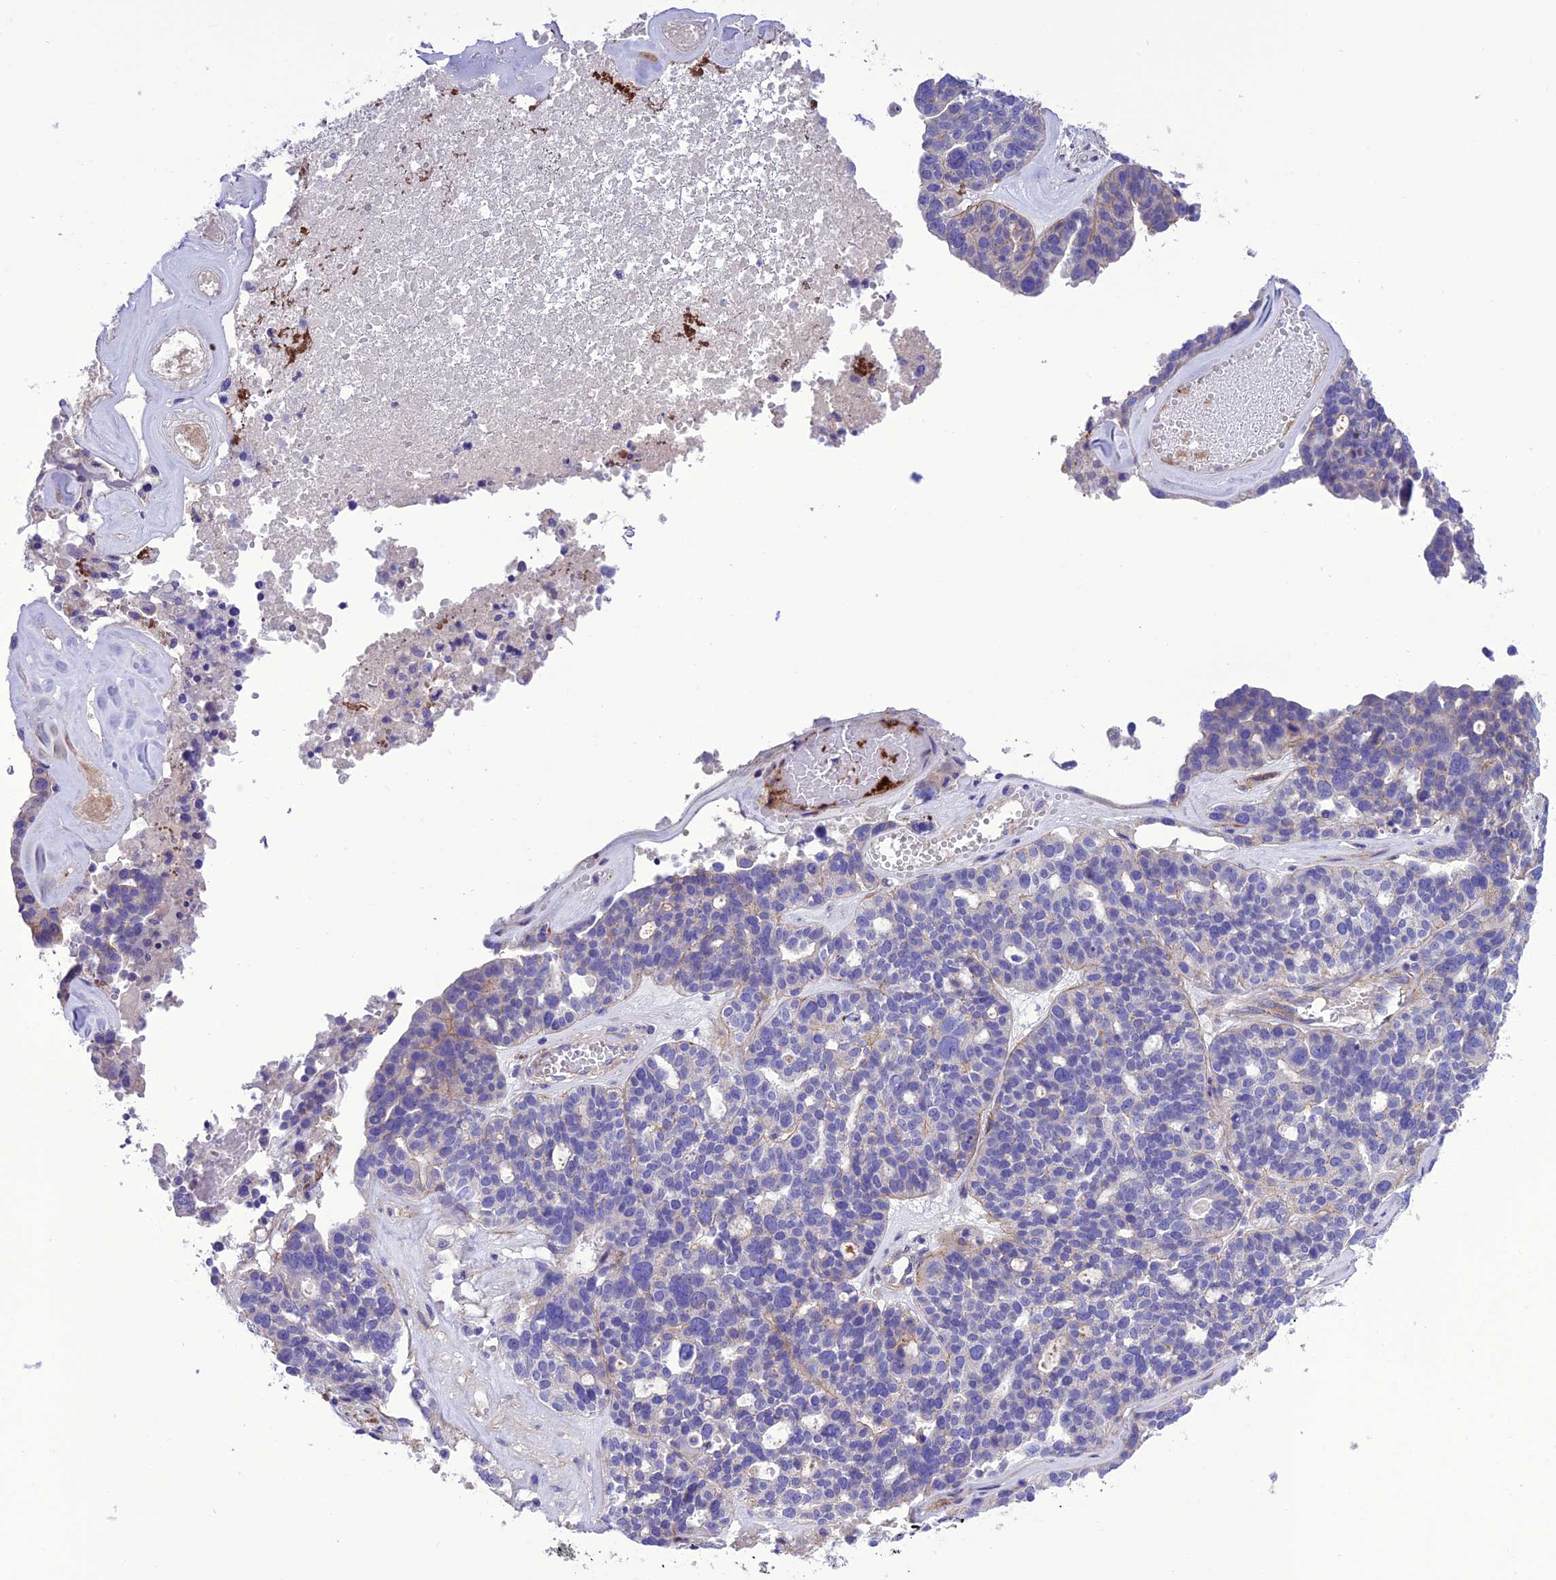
{"staining": {"intensity": "negative", "quantity": "none", "location": "none"}, "tissue": "ovarian cancer", "cell_type": "Tumor cells", "image_type": "cancer", "snomed": [{"axis": "morphology", "description": "Cystadenocarcinoma, serous, NOS"}, {"axis": "topography", "description": "Ovary"}], "caption": "Immunohistochemistry (IHC) photomicrograph of ovarian cancer (serous cystadenocarcinoma) stained for a protein (brown), which displays no staining in tumor cells.", "gene": "FRA10AC1", "patient": {"sex": "female", "age": 59}}